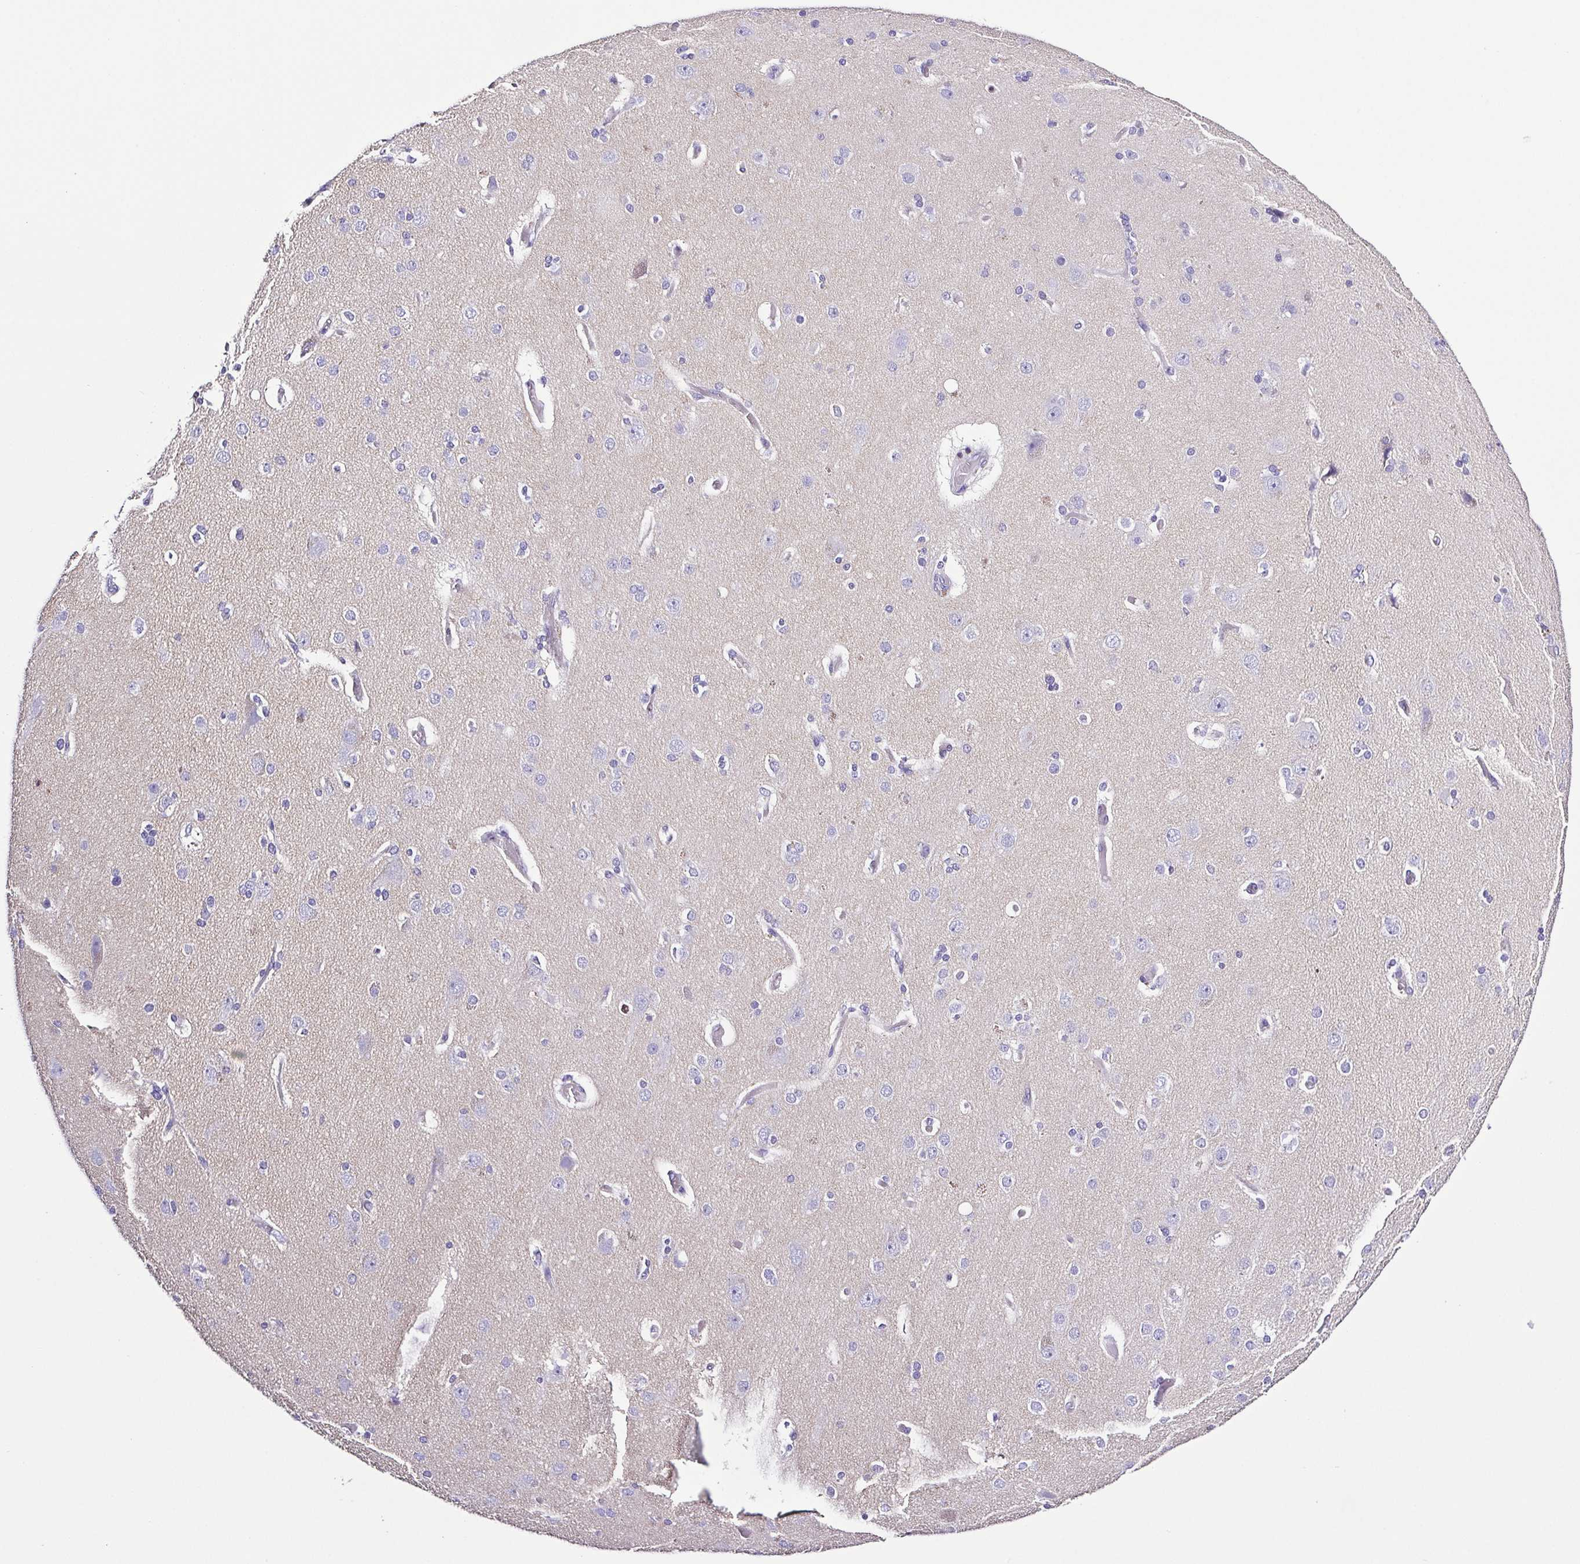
{"staining": {"intensity": "negative", "quantity": "none", "location": "none"}, "tissue": "cerebral cortex", "cell_type": "Endothelial cells", "image_type": "normal", "snomed": [{"axis": "morphology", "description": "Normal tissue, NOS"}, {"axis": "morphology", "description": "Glioma, malignant, High grade"}, {"axis": "topography", "description": "Cerebral cortex"}], "caption": "Protein analysis of unremarkable cerebral cortex exhibits no significant positivity in endothelial cells.", "gene": "SYNPR", "patient": {"sex": "male", "age": 71}}